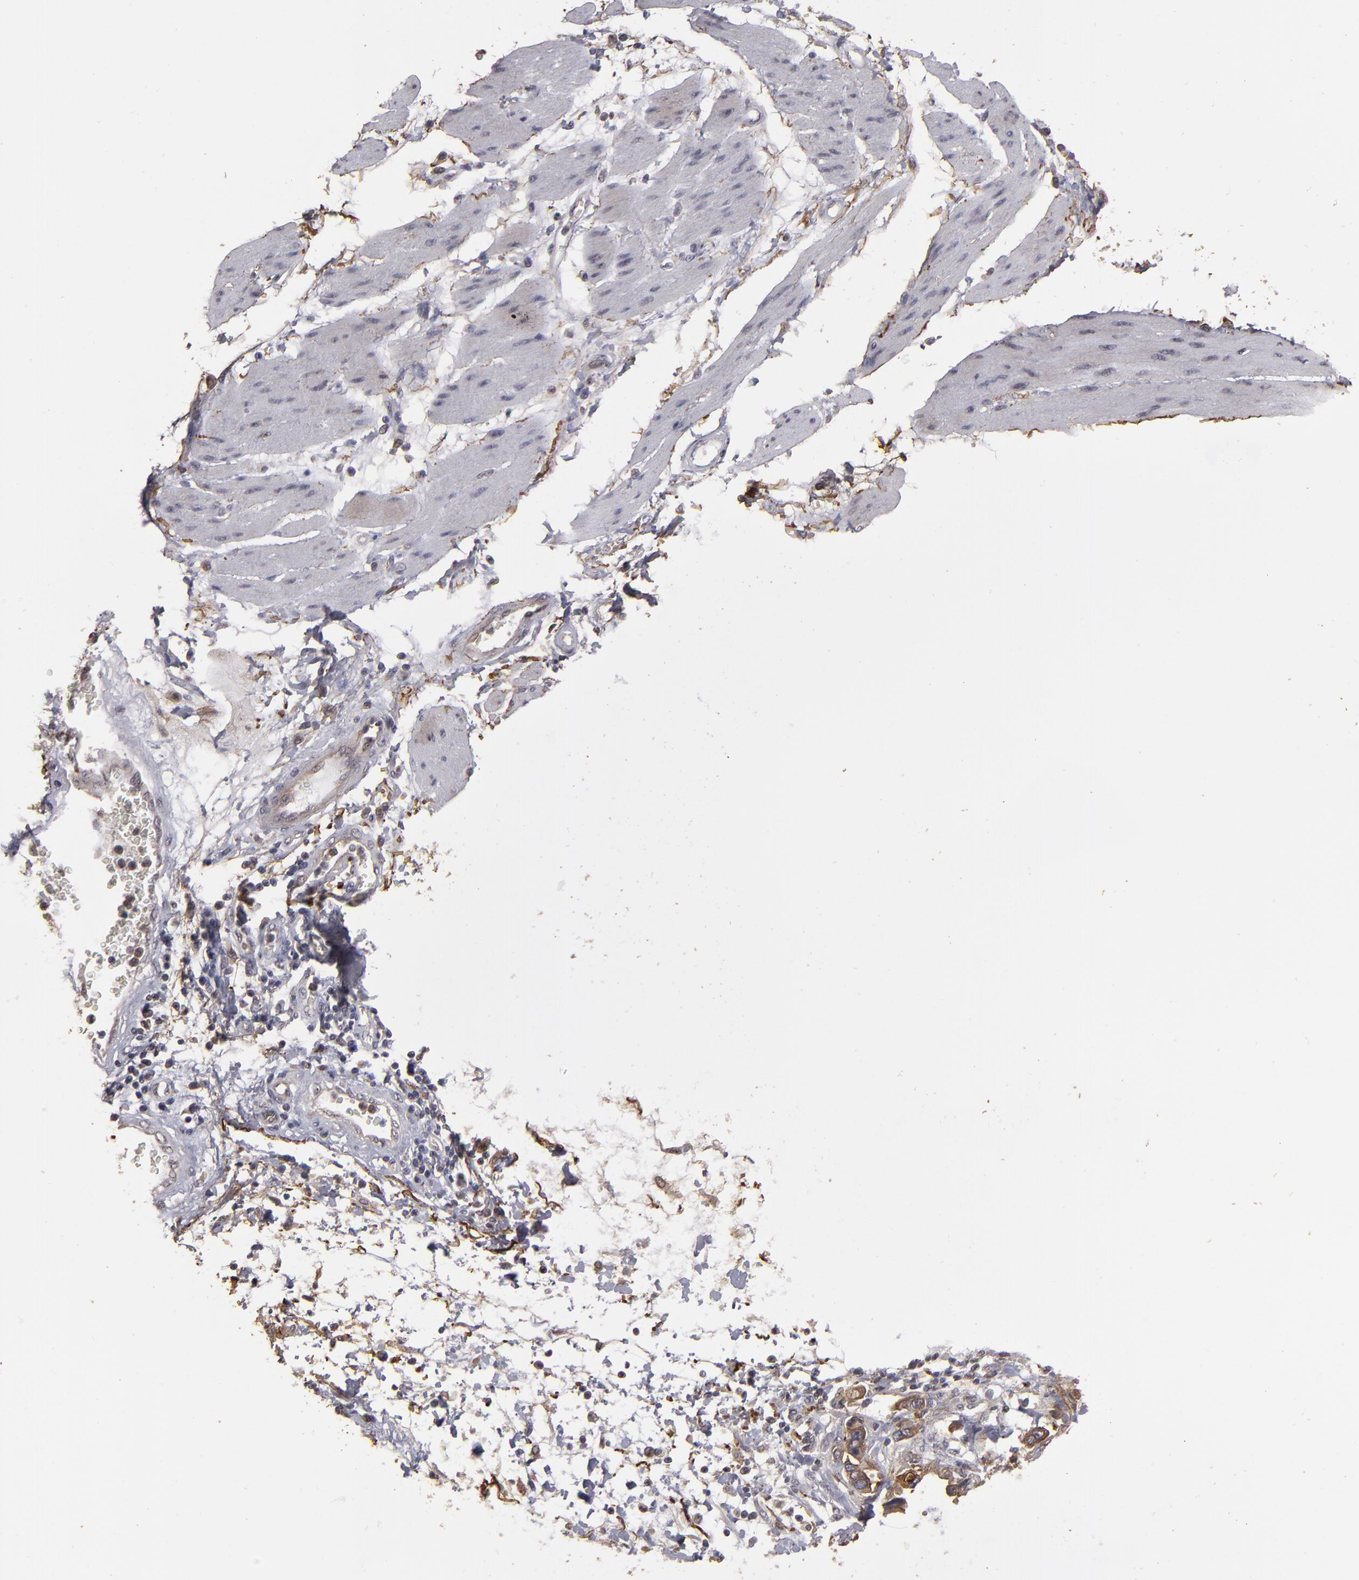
{"staining": {"intensity": "strong", "quantity": ">75%", "location": "cytoplasmic/membranous"}, "tissue": "stomach cancer", "cell_type": "Tumor cells", "image_type": "cancer", "snomed": [{"axis": "morphology", "description": "Adenocarcinoma, NOS"}, {"axis": "topography", "description": "Pancreas"}, {"axis": "topography", "description": "Stomach, upper"}], "caption": "Adenocarcinoma (stomach) stained with a brown dye exhibits strong cytoplasmic/membranous positive staining in approximately >75% of tumor cells.", "gene": "CD55", "patient": {"sex": "male", "age": 77}}